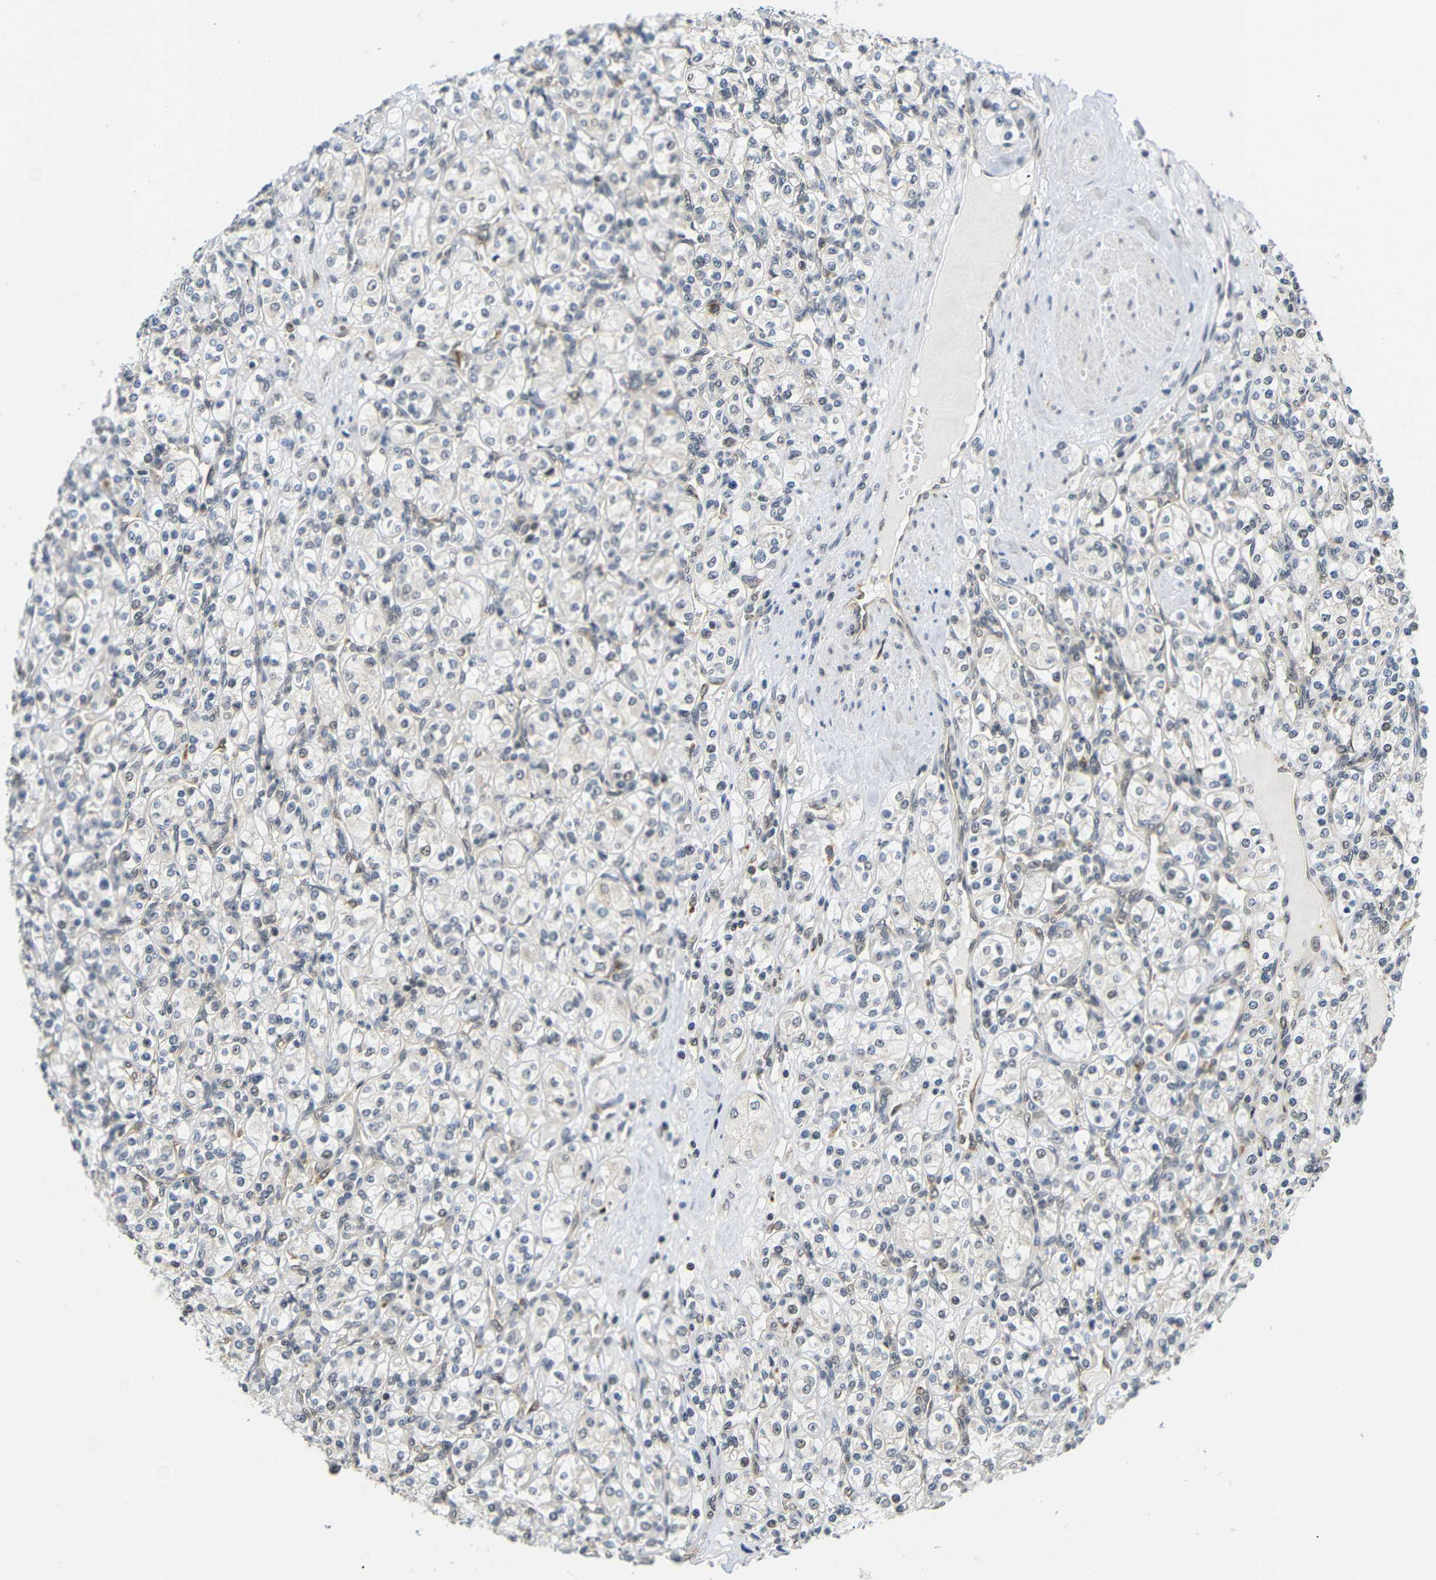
{"staining": {"intensity": "negative", "quantity": "none", "location": "none"}, "tissue": "renal cancer", "cell_type": "Tumor cells", "image_type": "cancer", "snomed": [{"axis": "morphology", "description": "Adenocarcinoma, NOS"}, {"axis": "topography", "description": "Kidney"}], "caption": "DAB immunohistochemical staining of adenocarcinoma (renal) shows no significant expression in tumor cells.", "gene": "GJA5", "patient": {"sex": "male", "age": 77}}